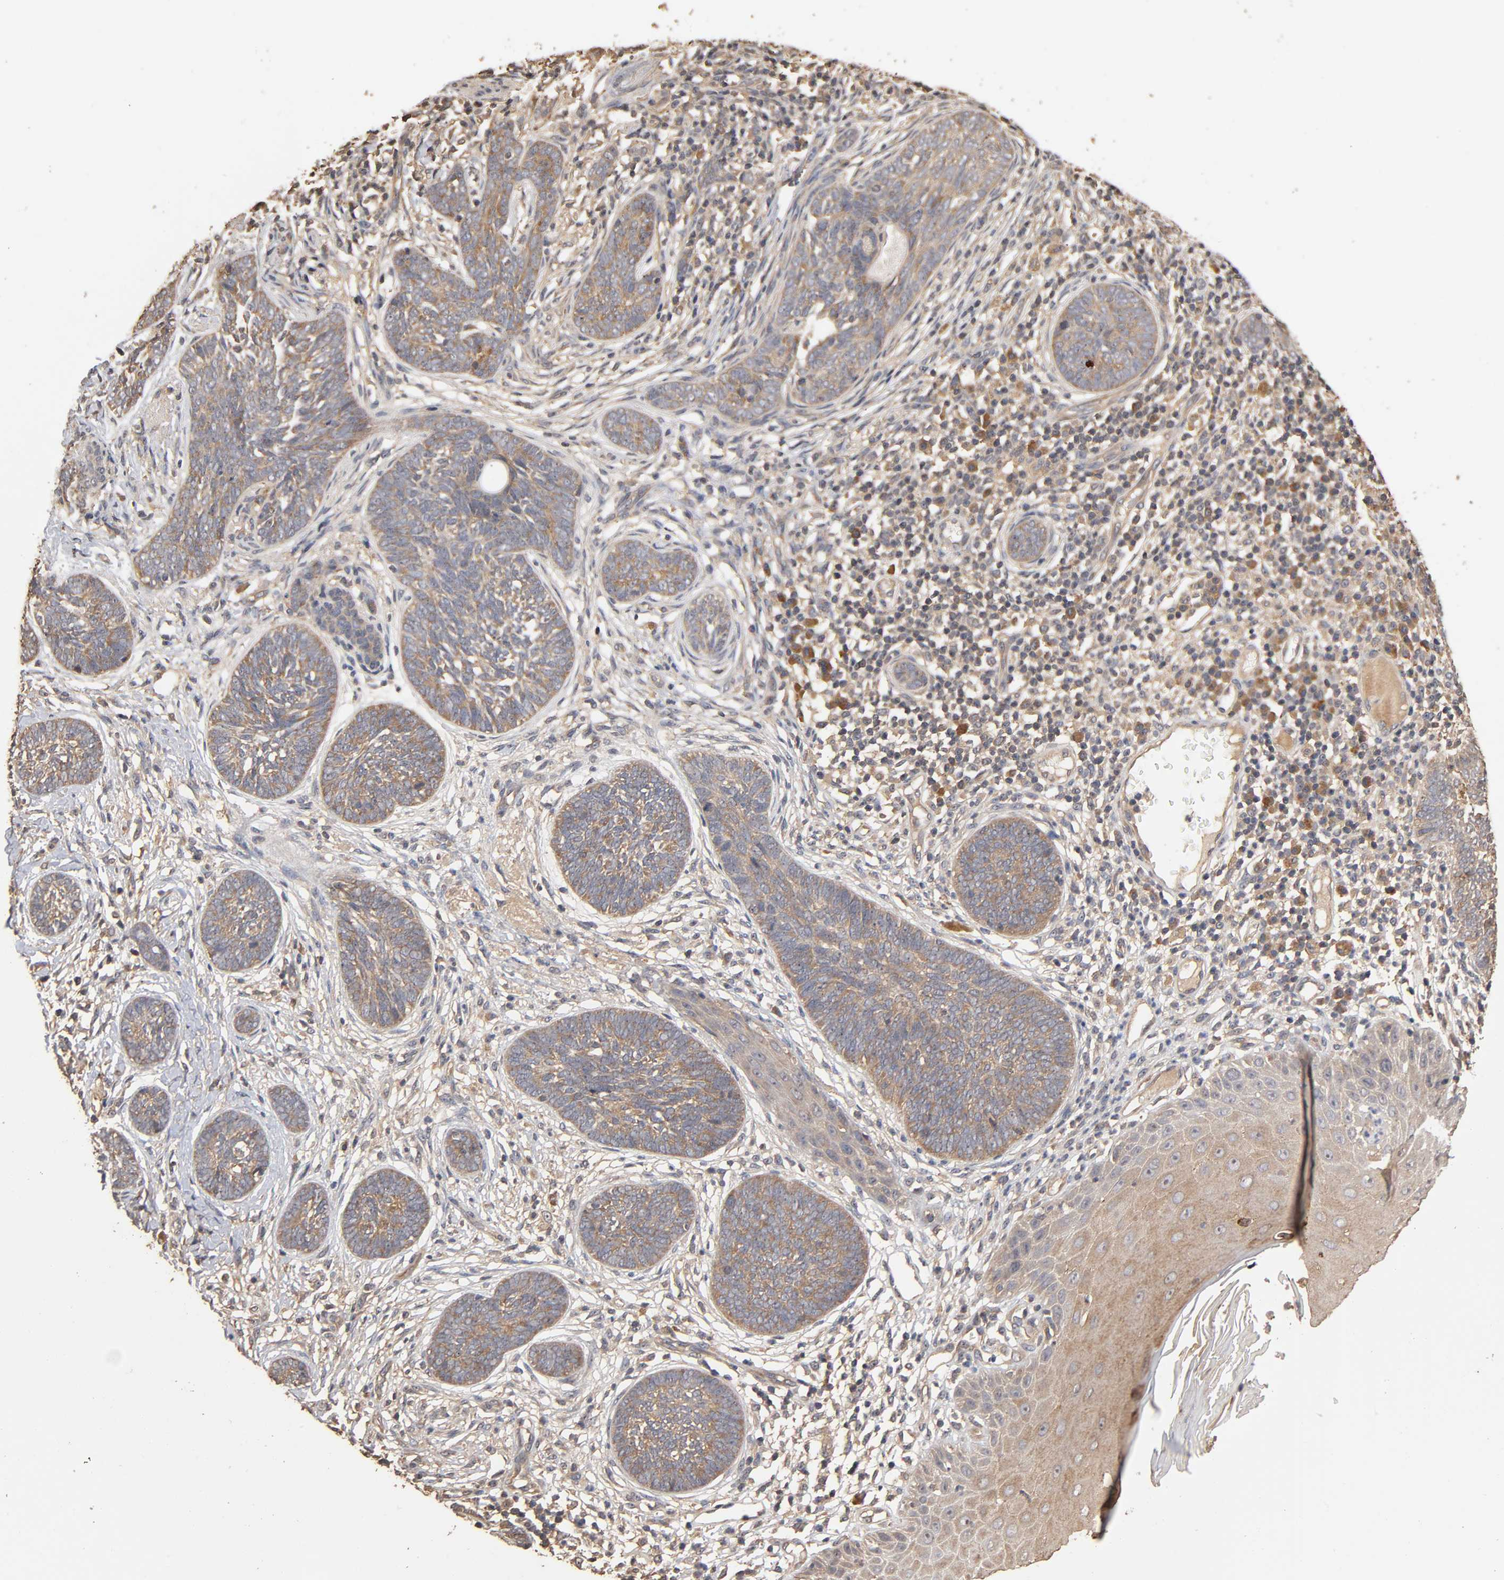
{"staining": {"intensity": "weak", "quantity": ">75%", "location": "cytoplasmic/membranous"}, "tissue": "skin cancer", "cell_type": "Tumor cells", "image_type": "cancer", "snomed": [{"axis": "morphology", "description": "Normal tissue, NOS"}, {"axis": "morphology", "description": "Basal cell carcinoma"}, {"axis": "topography", "description": "Skin"}], "caption": "Immunohistochemical staining of human basal cell carcinoma (skin) shows low levels of weak cytoplasmic/membranous protein staining in about >75% of tumor cells.", "gene": "ARHGEF7", "patient": {"sex": "male", "age": 87}}